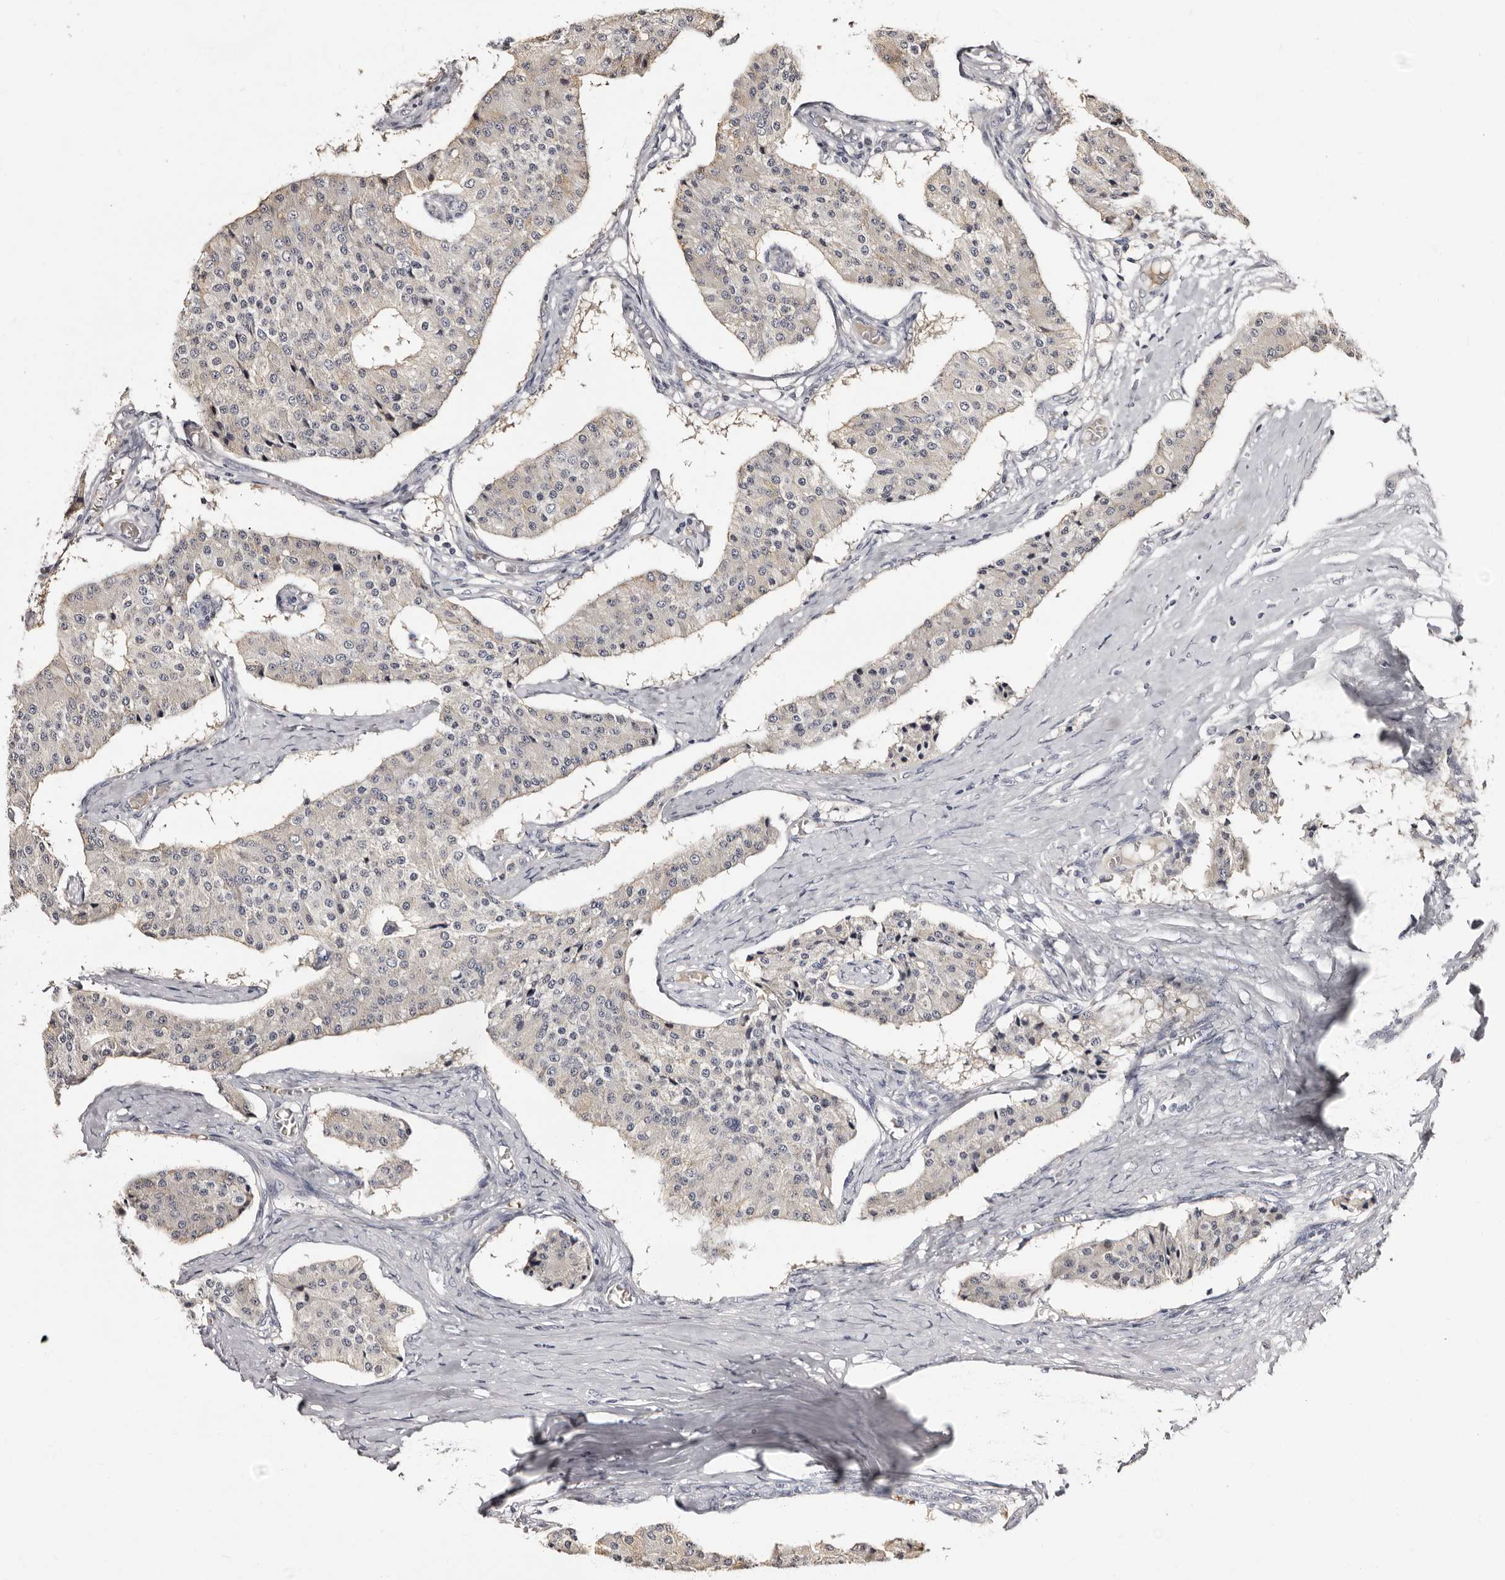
{"staining": {"intensity": "negative", "quantity": "none", "location": "none"}, "tissue": "carcinoid", "cell_type": "Tumor cells", "image_type": "cancer", "snomed": [{"axis": "morphology", "description": "Carcinoid, malignant, NOS"}, {"axis": "topography", "description": "Colon"}], "caption": "A micrograph of human carcinoid (malignant) is negative for staining in tumor cells.", "gene": "BPGM", "patient": {"sex": "female", "age": 52}}